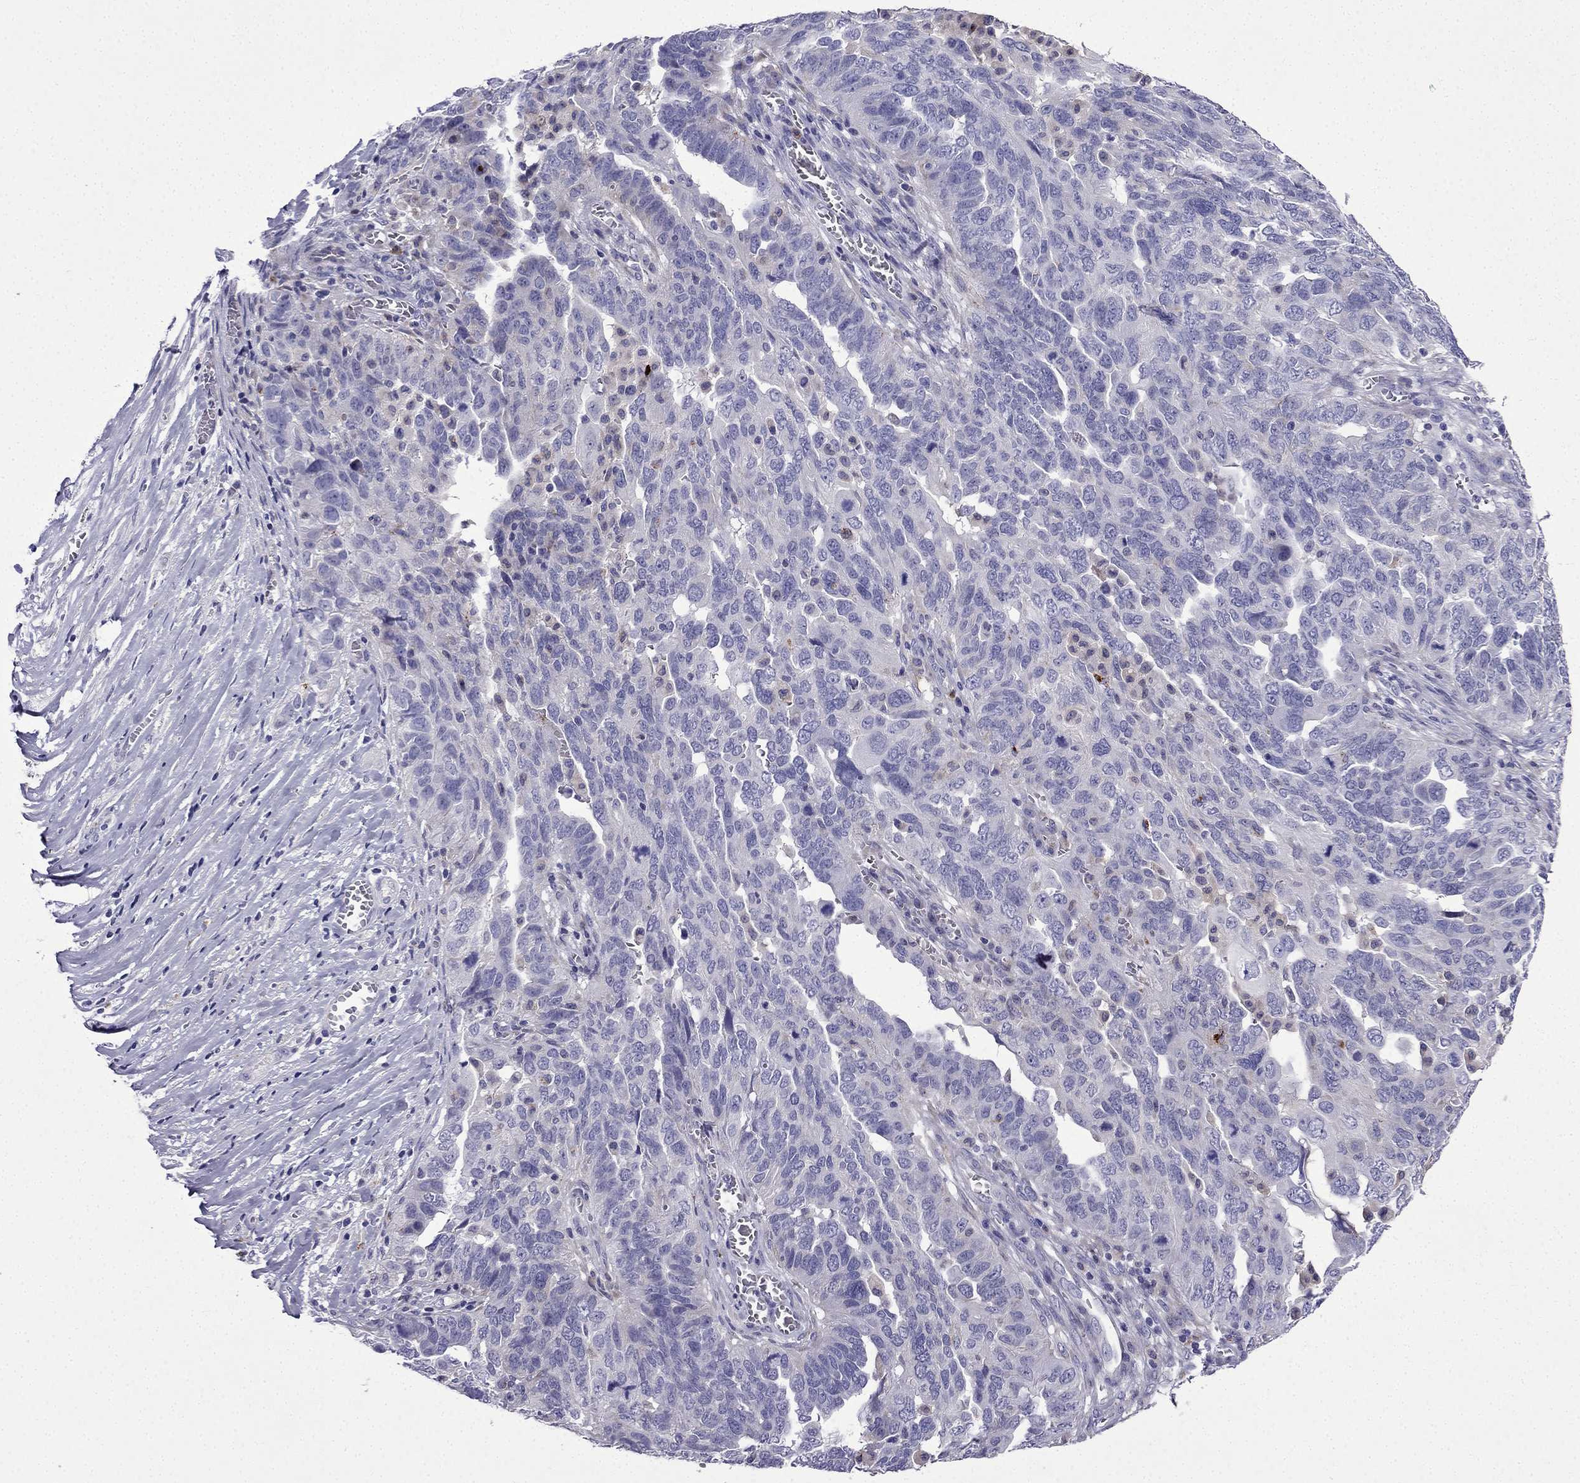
{"staining": {"intensity": "negative", "quantity": "none", "location": "none"}, "tissue": "ovarian cancer", "cell_type": "Tumor cells", "image_type": "cancer", "snomed": [{"axis": "morphology", "description": "Carcinoma, endometroid"}, {"axis": "topography", "description": "Soft tissue"}, {"axis": "topography", "description": "Ovary"}], "caption": "IHC photomicrograph of ovarian cancer (endometroid carcinoma) stained for a protein (brown), which exhibits no positivity in tumor cells.", "gene": "TSSK4", "patient": {"sex": "female", "age": 52}}